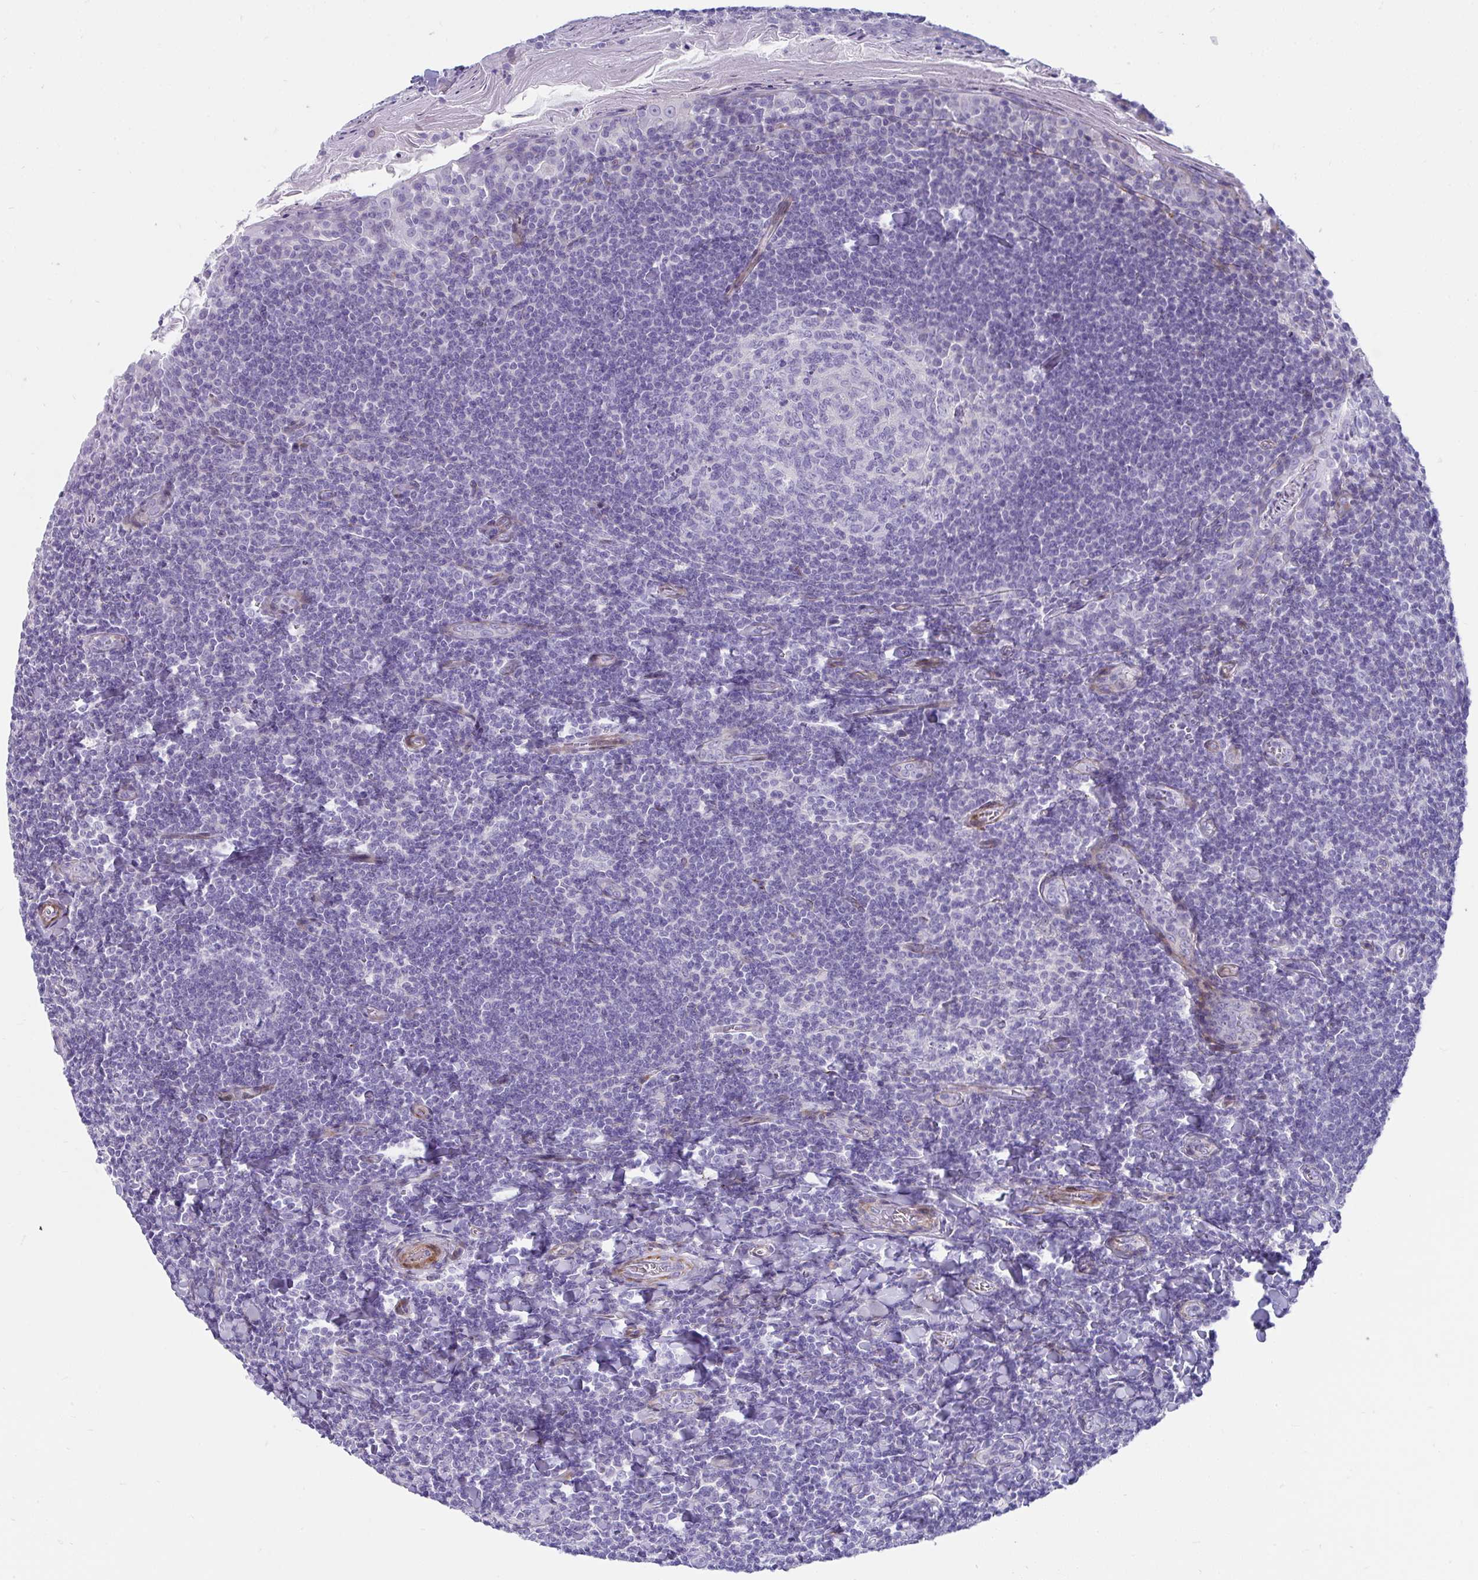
{"staining": {"intensity": "negative", "quantity": "none", "location": "none"}, "tissue": "tonsil", "cell_type": "Germinal center cells", "image_type": "normal", "snomed": [{"axis": "morphology", "description": "Normal tissue, NOS"}, {"axis": "topography", "description": "Tonsil"}], "caption": "IHC of normal human tonsil reveals no expression in germinal center cells.", "gene": "GRXCR2", "patient": {"sex": "male", "age": 27}}